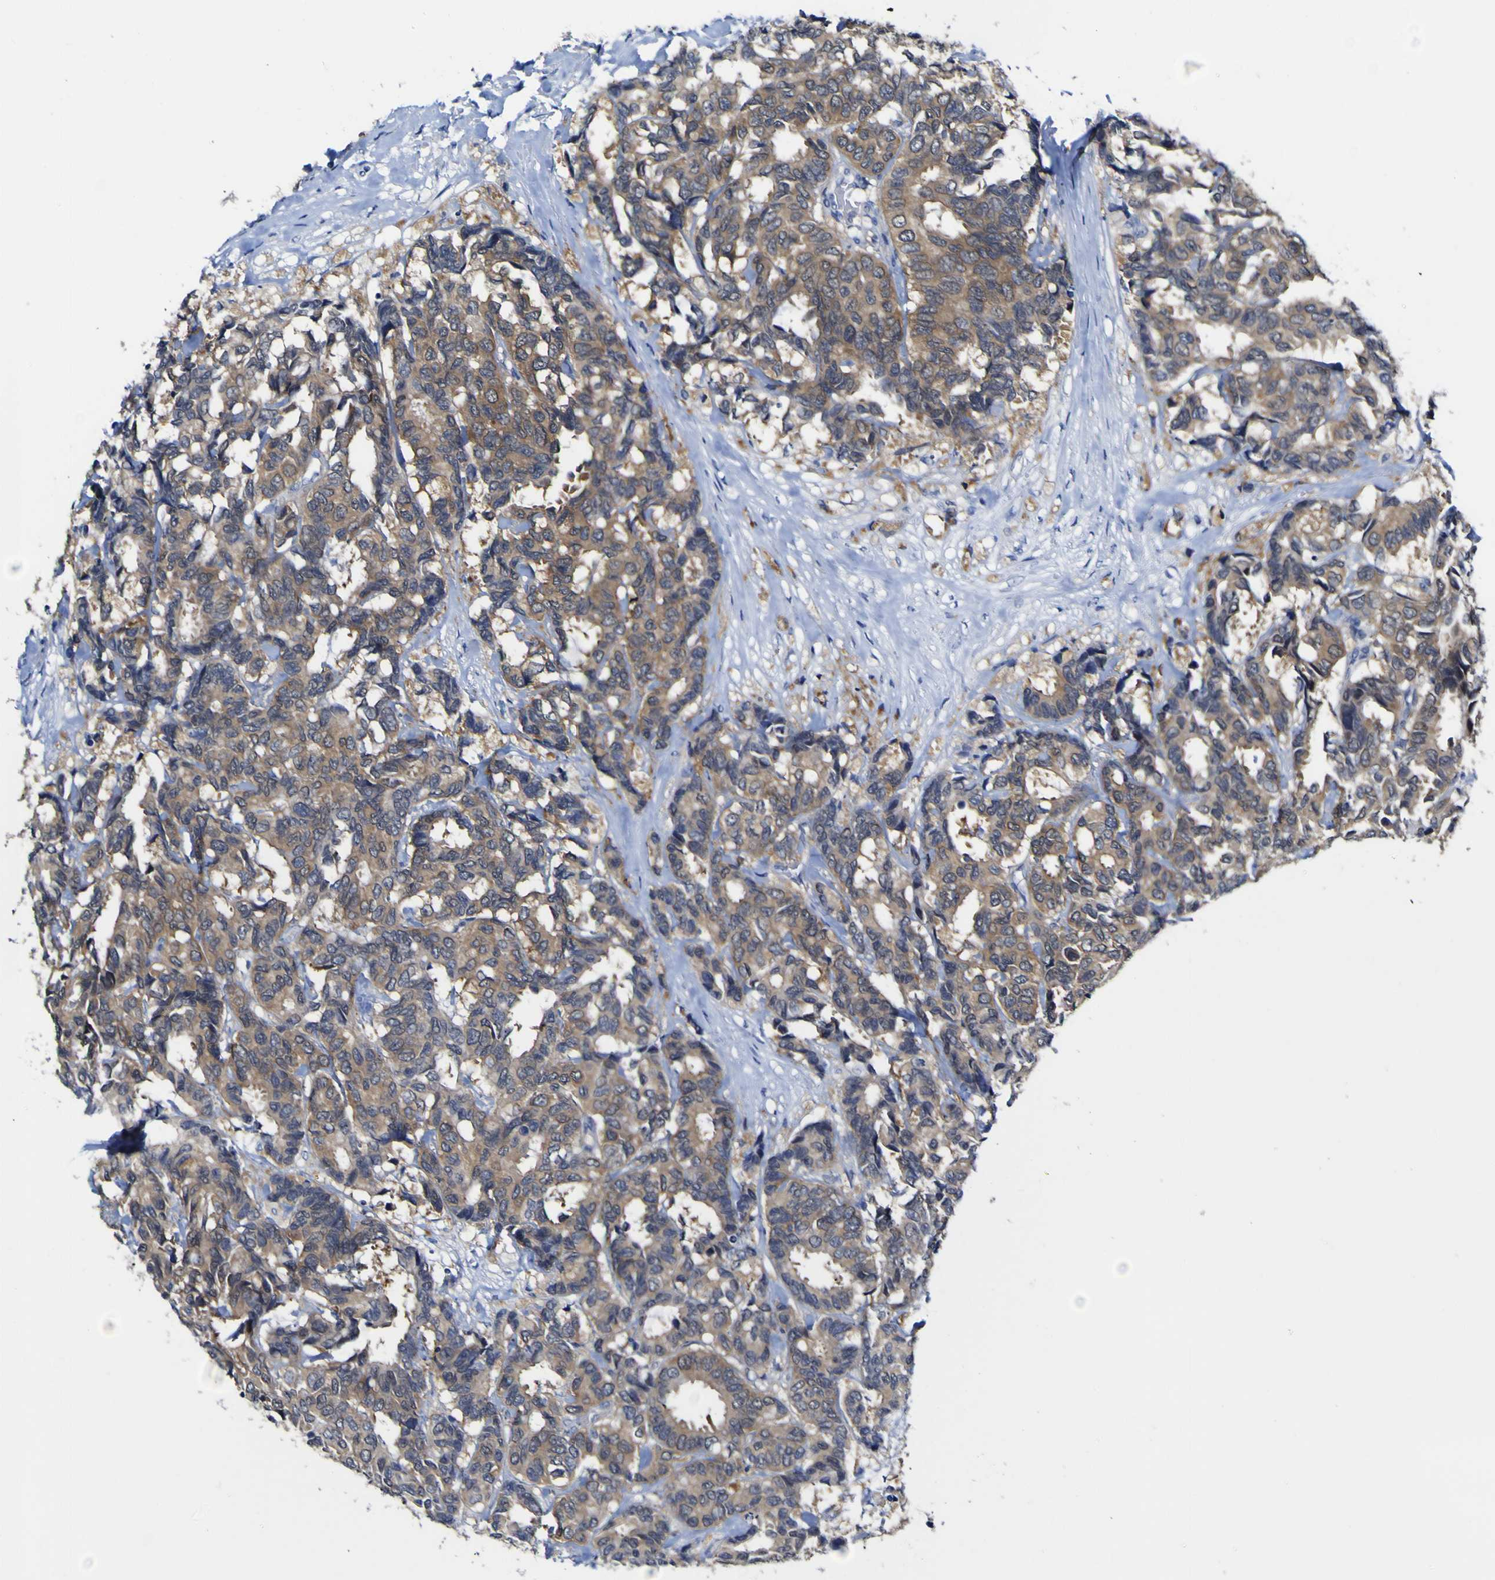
{"staining": {"intensity": "moderate", "quantity": ">75%", "location": "cytoplasmic/membranous"}, "tissue": "breast cancer", "cell_type": "Tumor cells", "image_type": "cancer", "snomed": [{"axis": "morphology", "description": "Duct carcinoma"}, {"axis": "topography", "description": "Breast"}], "caption": "A histopathology image of invasive ductal carcinoma (breast) stained for a protein exhibits moderate cytoplasmic/membranous brown staining in tumor cells.", "gene": "CASP6", "patient": {"sex": "female", "age": 87}}